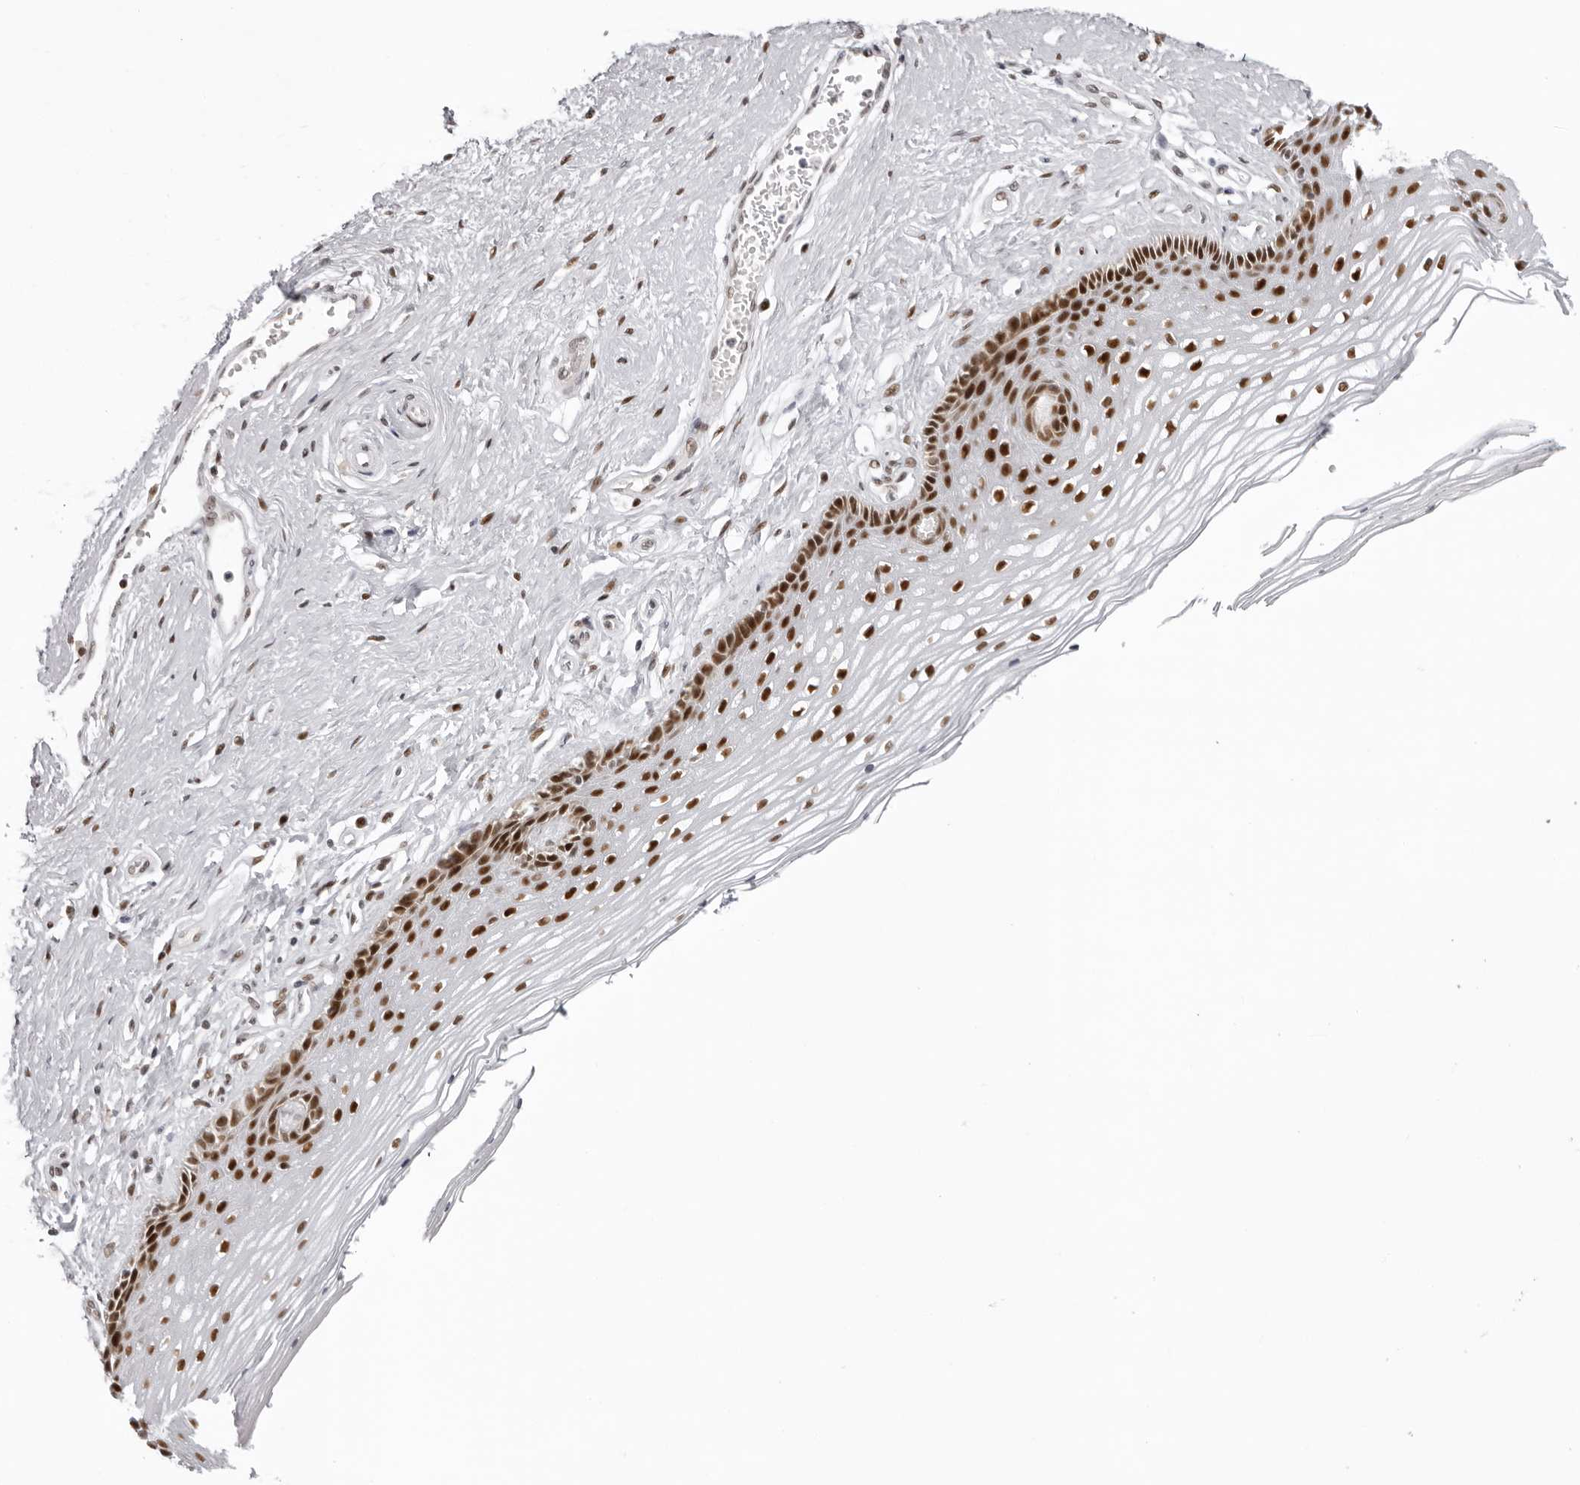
{"staining": {"intensity": "strong", "quantity": ">75%", "location": "nuclear"}, "tissue": "vagina", "cell_type": "Squamous epithelial cells", "image_type": "normal", "snomed": [{"axis": "morphology", "description": "Normal tissue, NOS"}, {"axis": "topography", "description": "Vagina"}], "caption": "Vagina stained with DAB (3,3'-diaminobenzidine) immunohistochemistry demonstrates high levels of strong nuclear expression in approximately >75% of squamous epithelial cells. (DAB (3,3'-diaminobenzidine) = brown stain, brightfield microscopy at high magnification).", "gene": "HEXIM2", "patient": {"sex": "female", "age": 46}}